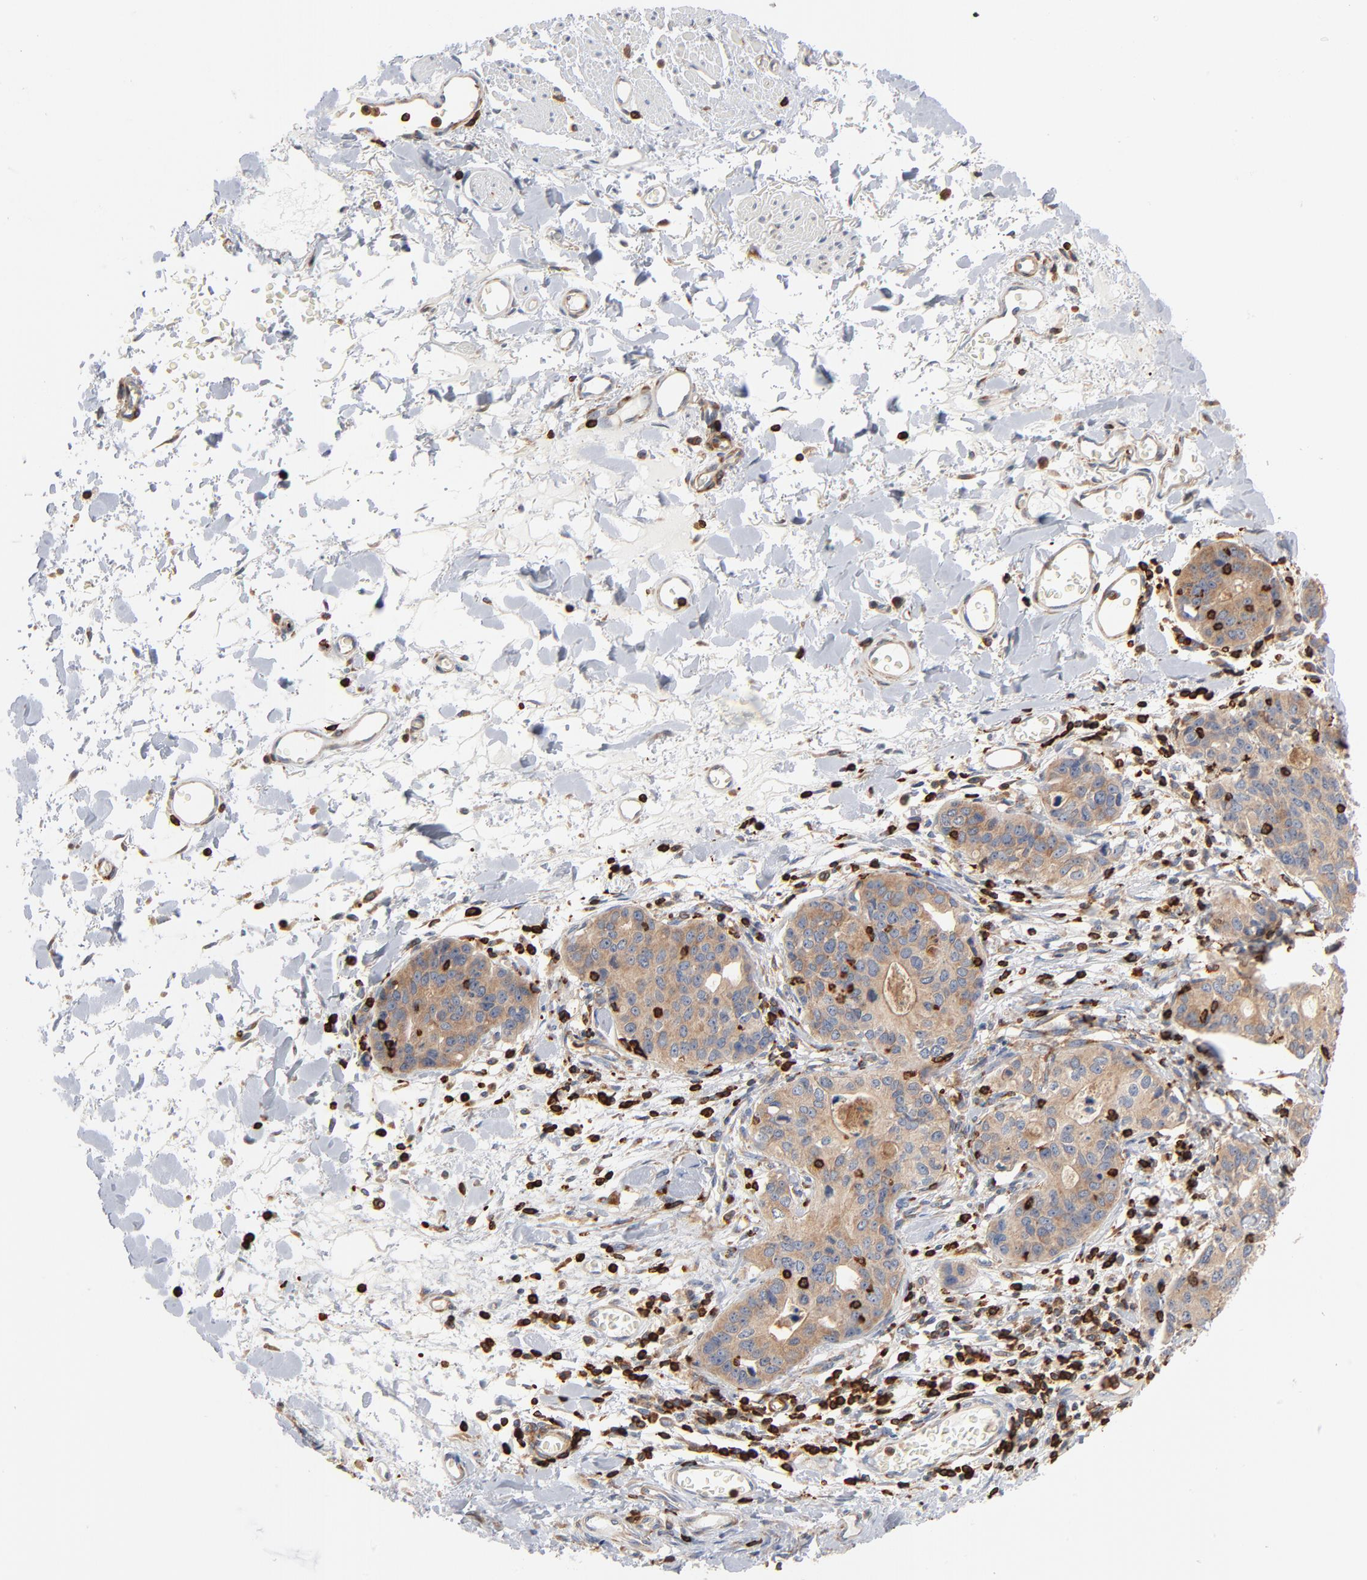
{"staining": {"intensity": "weak", "quantity": ">75%", "location": "cytoplasmic/membranous"}, "tissue": "stomach cancer", "cell_type": "Tumor cells", "image_type": "cancer", "snomed": [{"axis": "morphology", "description": "Adenocarcinoma, NOS"}, {"axis": "topography", "description": "Esophagus"}, {"axis": "topography", "description": "Stomach"}], "caption": "IHC of stomach cancer exhibits low levels of weak cytoplasmic/membranous expression in approximately >75% of tumor cells.", "gene": "SH3KBP1", "patient": {"sex": "male", "age": 74}}